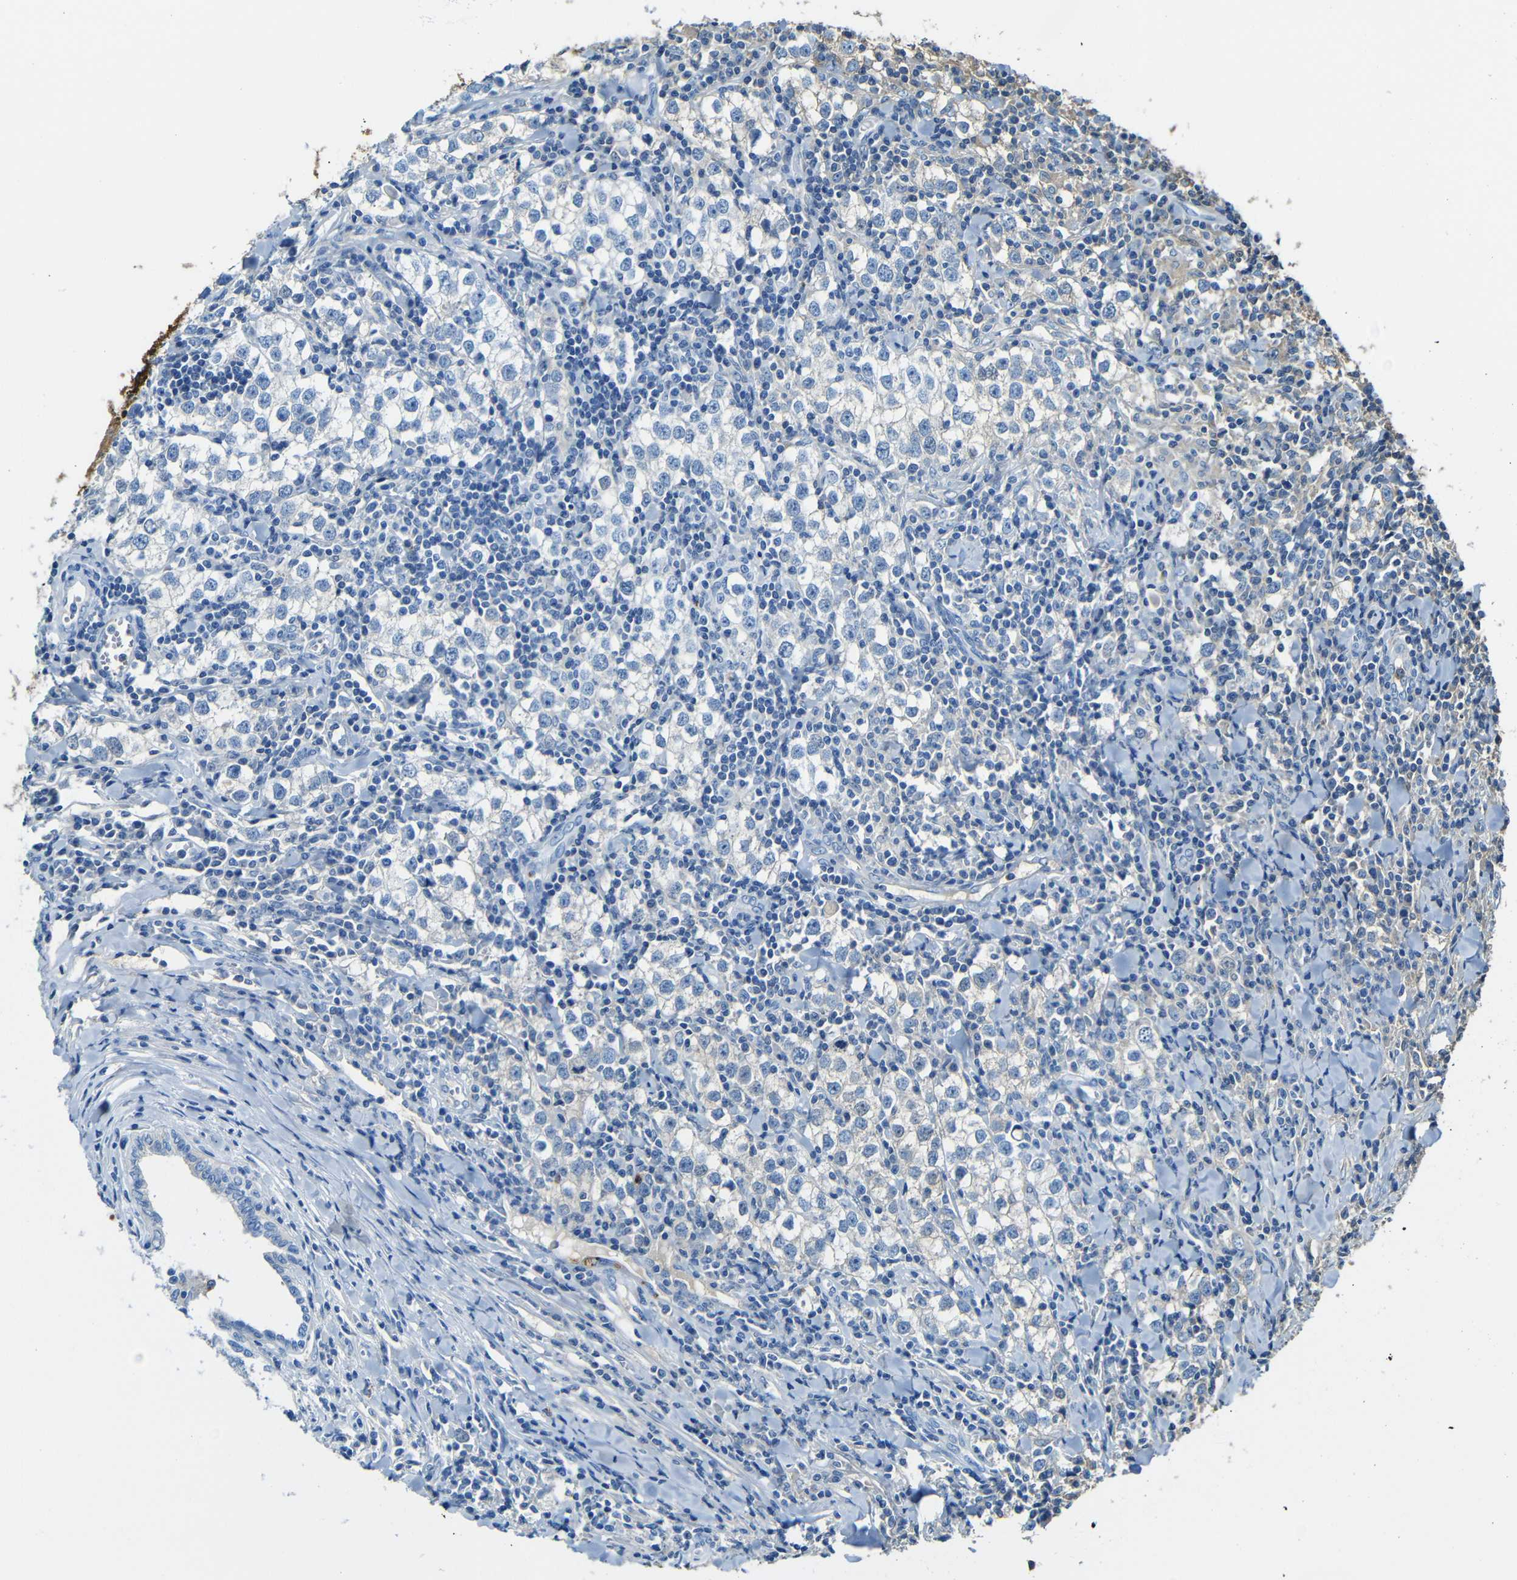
{"staining": {"intensity": "negative", "quantity": "none", "location": "none"}, "tissue": "testis cancer", "cell_type": "Tumor cells", "image_type": "cancer", "snomed": [{"axis": "morphology", "description": "Seminoma, NOS"}, {"axis": "morphology", "description": "Carcinoma, Embryonal, NOS"}, {"axis": "topography", "description": "Testis"}], "caption": "The micrograph displays no significant positivity in tumor cells of testis embryonal carcinoma. (DAB (3,3'-diaminobenzidine) IHC, high magnification).", "gene": "SERPINA1", "patient": {"sex": "male", "age": 36}}